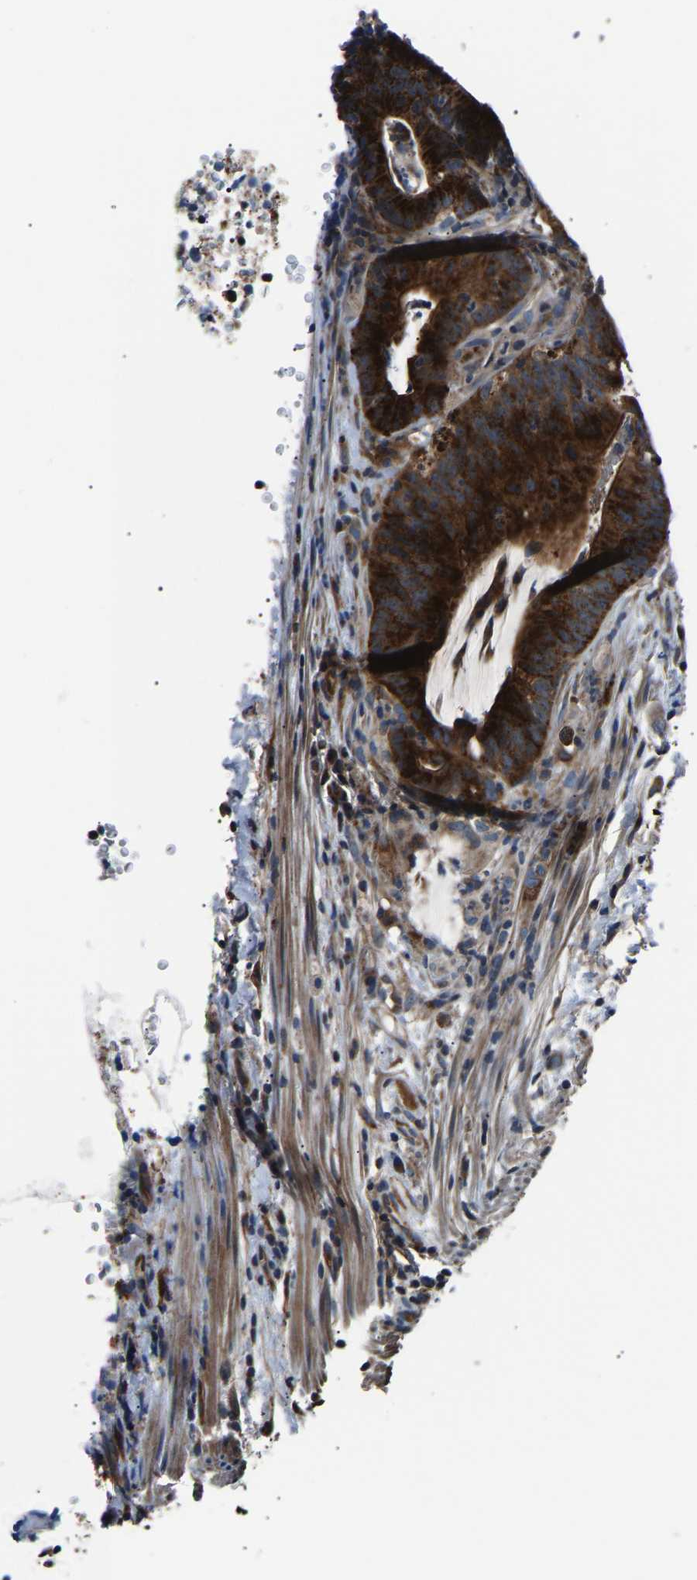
{"staining": {"intensity": "strong", "quantity": ">75%", "location": "cytoplasmic/membranous"}, "tissue": "colorectal cancer", "cell_type": "Tumor cells", "image_type": "cancer", "snomed": [{"axis": "morphology", "description": "Adenocarcinoma, NOS"}, {"axis": "topography", "description": "Colon"}], "caption": "An immunohistochemistry image of neoplastic tissue is shown. Protein staining in brown highlights strong cytoplasmic/membranous positivity in colorectal adenocarcinoma within tumor cells.", "gene": "GGCT", "patient": {"sex": "female", "age": 66}}